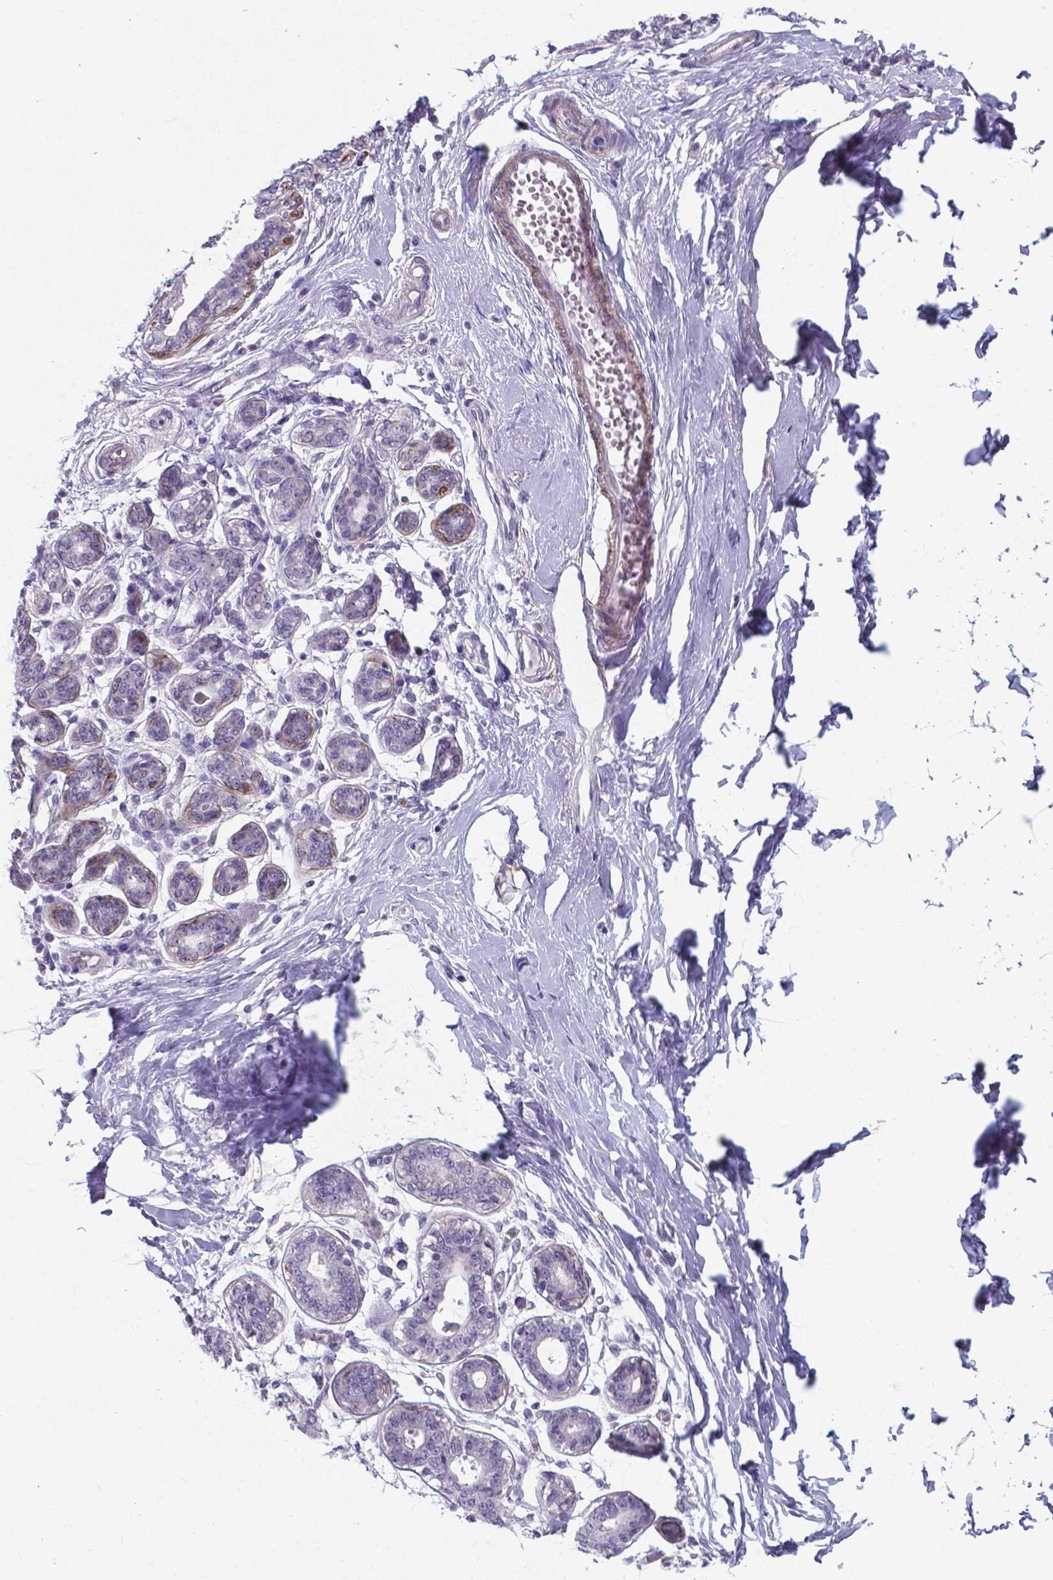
{"staining": {"intensity": "negative", "quantity": "none", "location": "none"}, "tissue": "breast", "cell_type": "Adipocytes", "image_type": "normal", "snomed": [{"axis": "morphology", "description": "Normal tissue, NOS"}, {"axis": "topography", "description": "Skin"}, {"axis": "topography", "description": "Breast"}], "caption": "There is no significant expression in adipocytes of breast.", "gene": "AP5B1", "patient": {"sex": "female", "age": 43}}